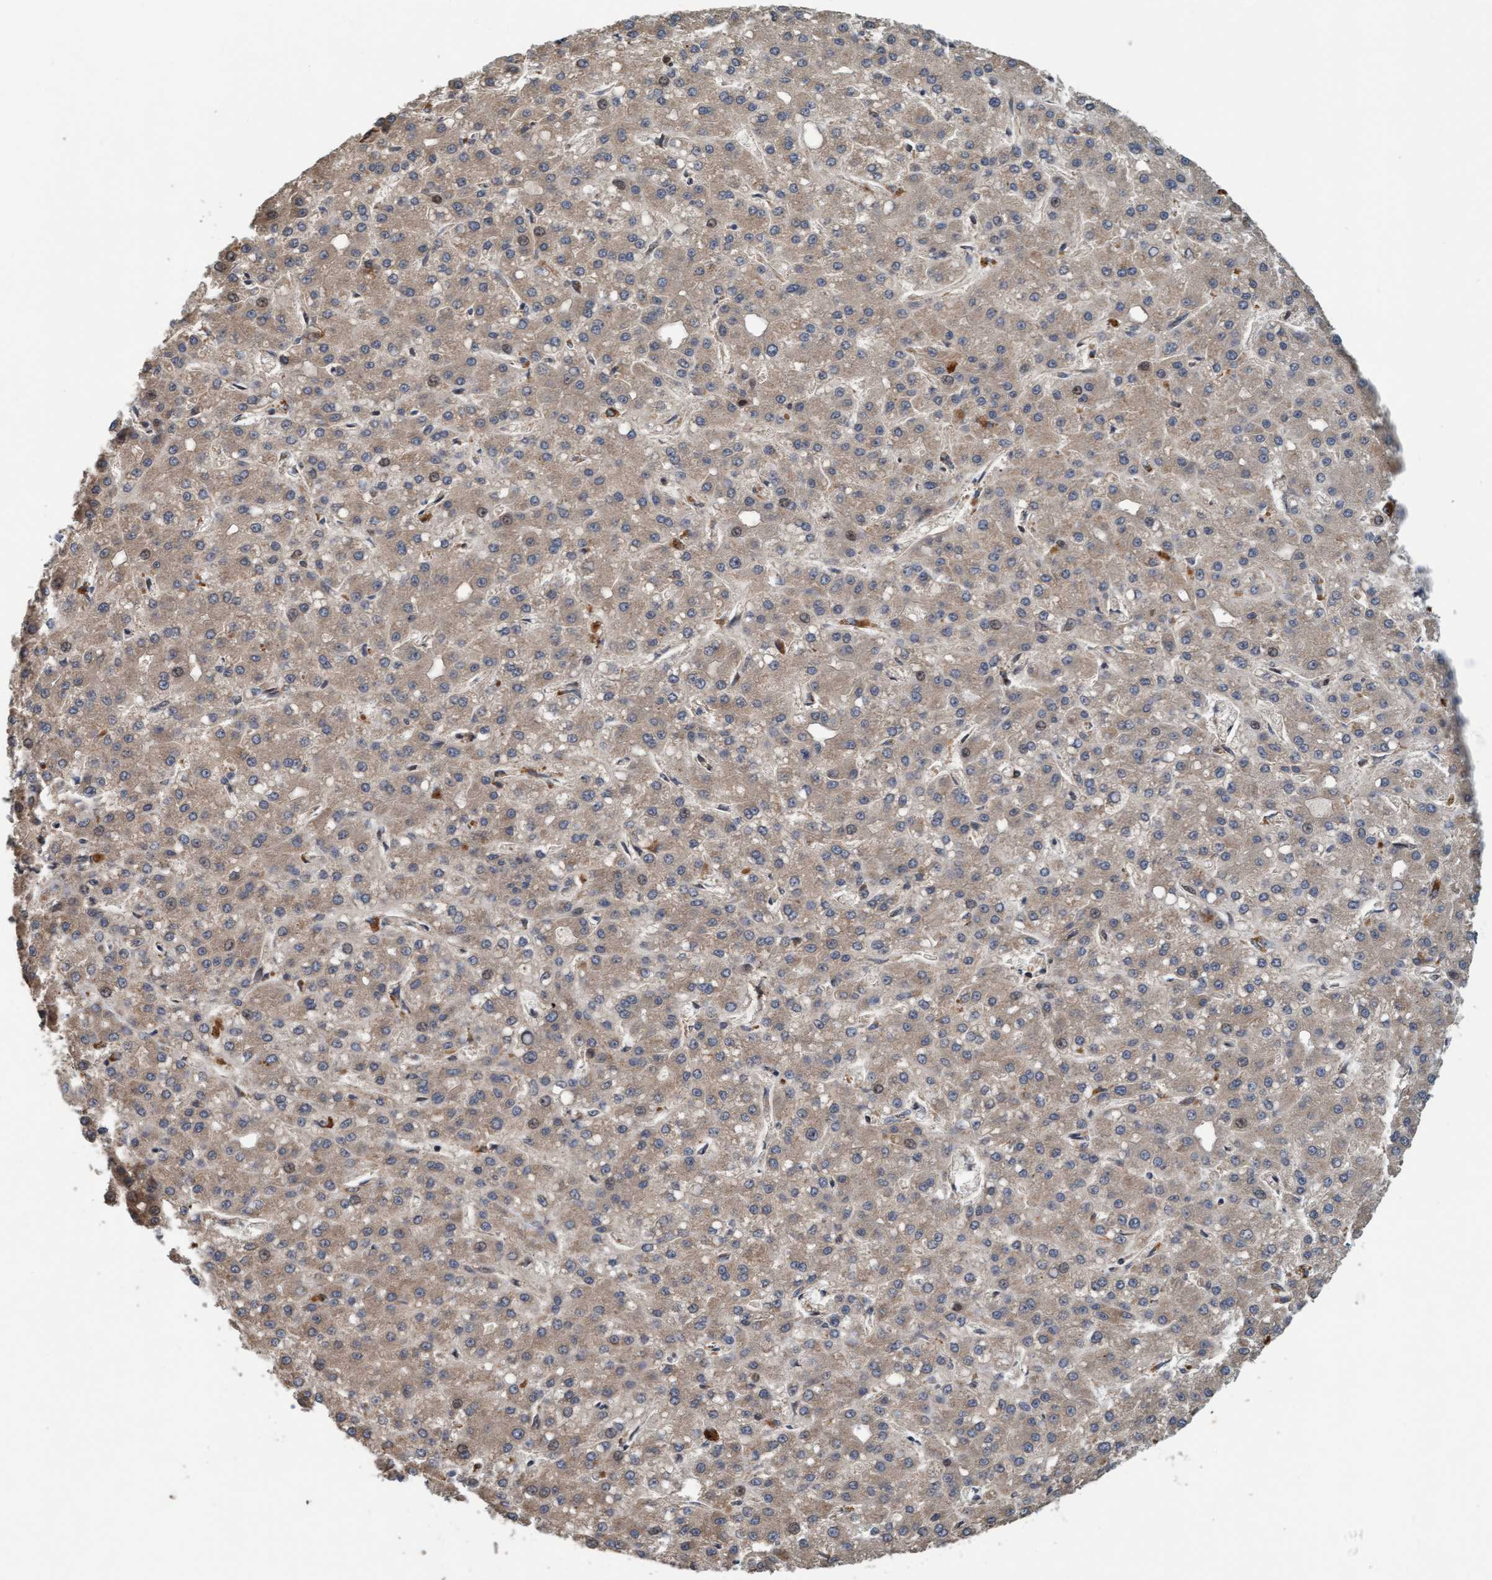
{"staining": {"intensity": "weak", "quantity": ">75%", "location": "cytoplasmic/membranous"}, "tissue": "liver cancer", "cell_type": "Tumor cells", "image_type": "cancer", "snomed": [{"axis": "morphology", "description": "Carcinoma, Hepatocellular, NOS"}, {"axis": "topography", "description": "Liver"}], "caption": "High-power microscopy captured an immunohistochemistry (IHC) image of liver cancer, revealing weak cytoplasmic/membranous expression in approximately >75% of tumor cells. (brown staining indicates protein expression, while blue staining denotes nuclei).", "gene": "MLXIP", "patient": {"sex": "male", "age": 67}}